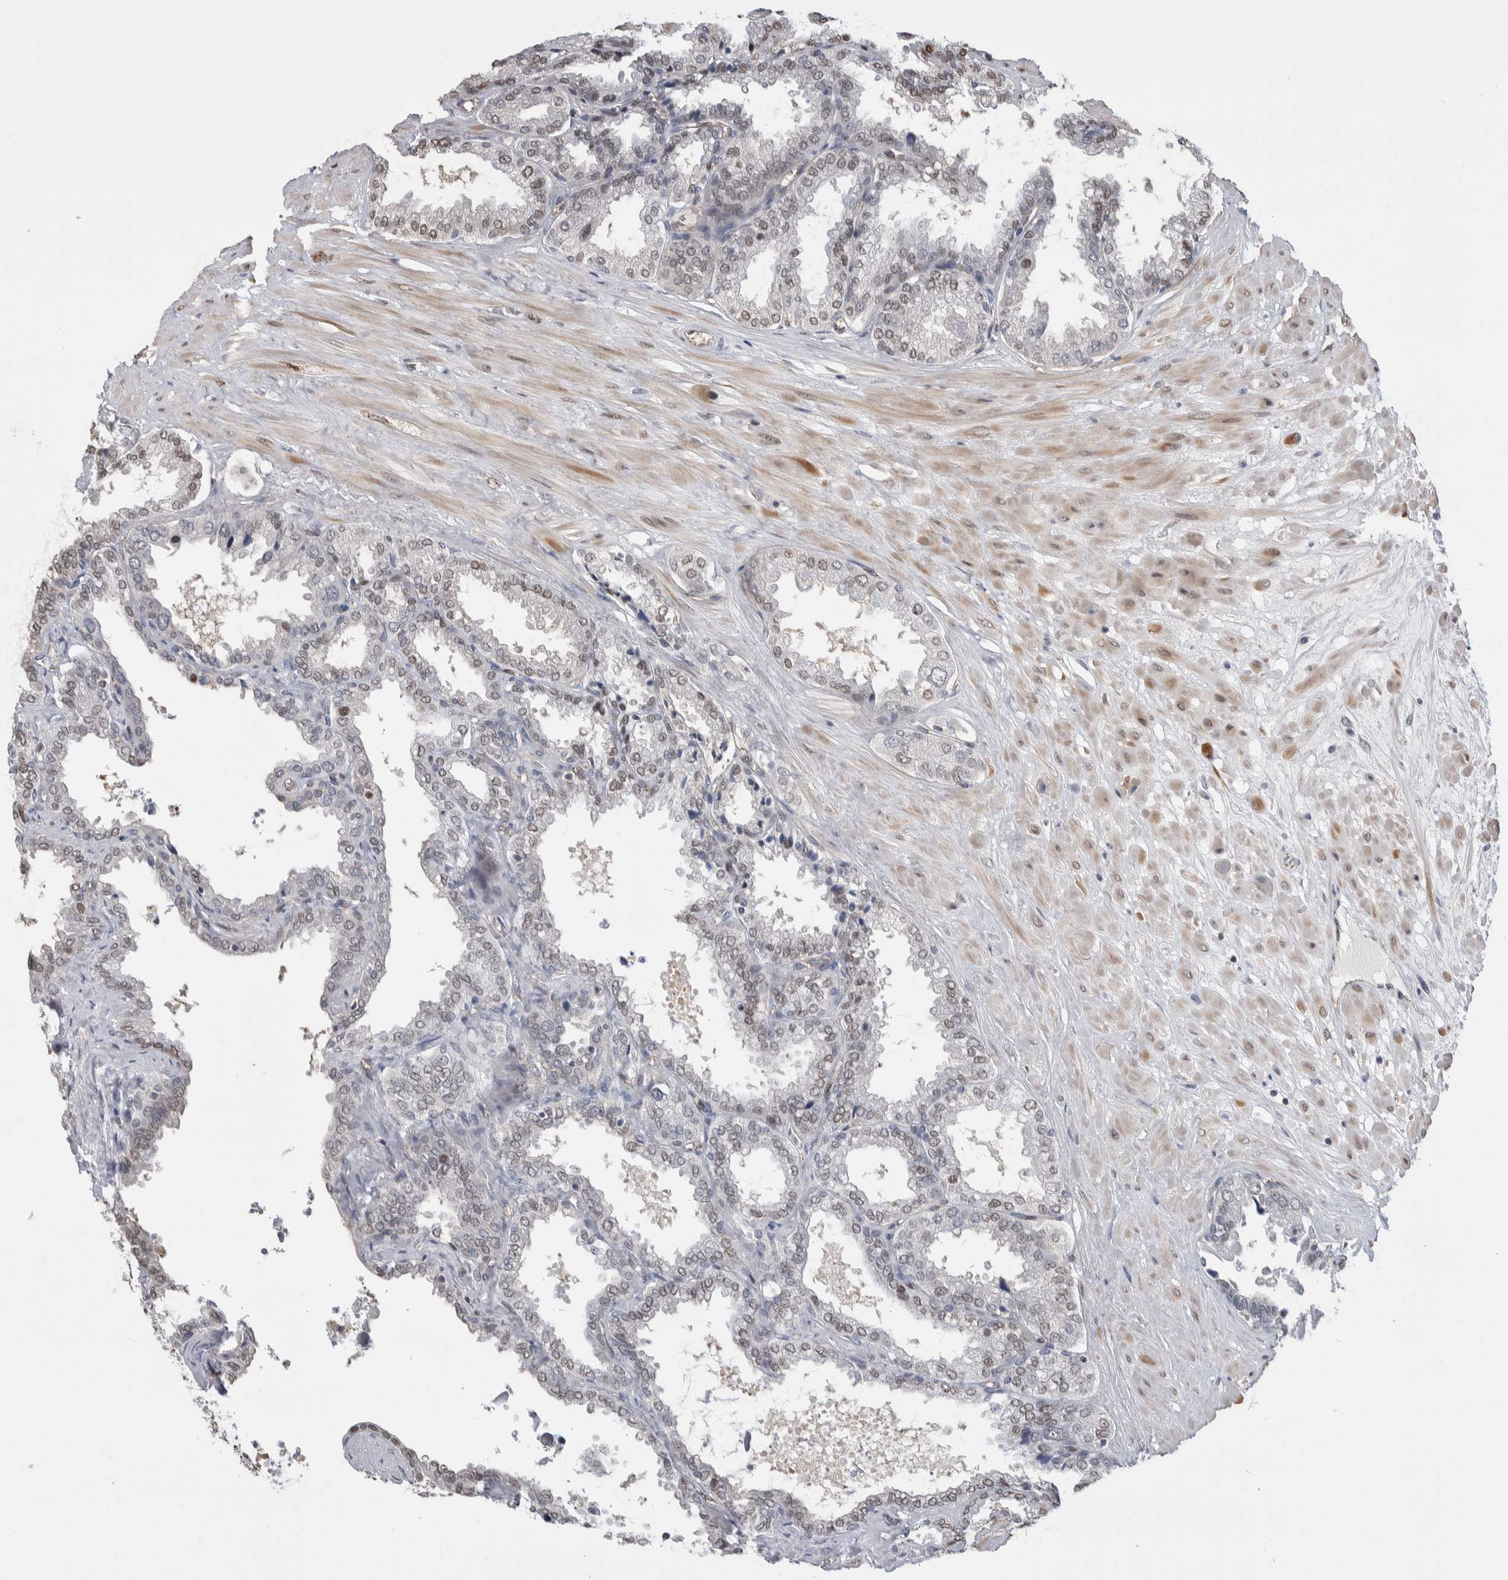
{"staining": {"intensity": "weak", "quantity": ">75%", "location": "nuclear"}, "tissue": "seminal vesicle", "cell_type": "Glandular cells", "image_type": "normal", "snomed": [{"axis": "morphology", "description": "Normal tissue, NOS"}, {"axis": "topography", "description": "Seminal veicle"}], "caption": "High-magnification brightfield microscopy of benign seminal vesicle stained with DAB (brown) and counterstained with hematoxylin (blue). glandular cells exhibit weak nuclear expression is present in approximately>75% of cells. (brown staining indicates protein expression, while blue staining denotes nuclei).", "gene": "ZBTB49", "patient": {"sex": "male", "age": 46}}